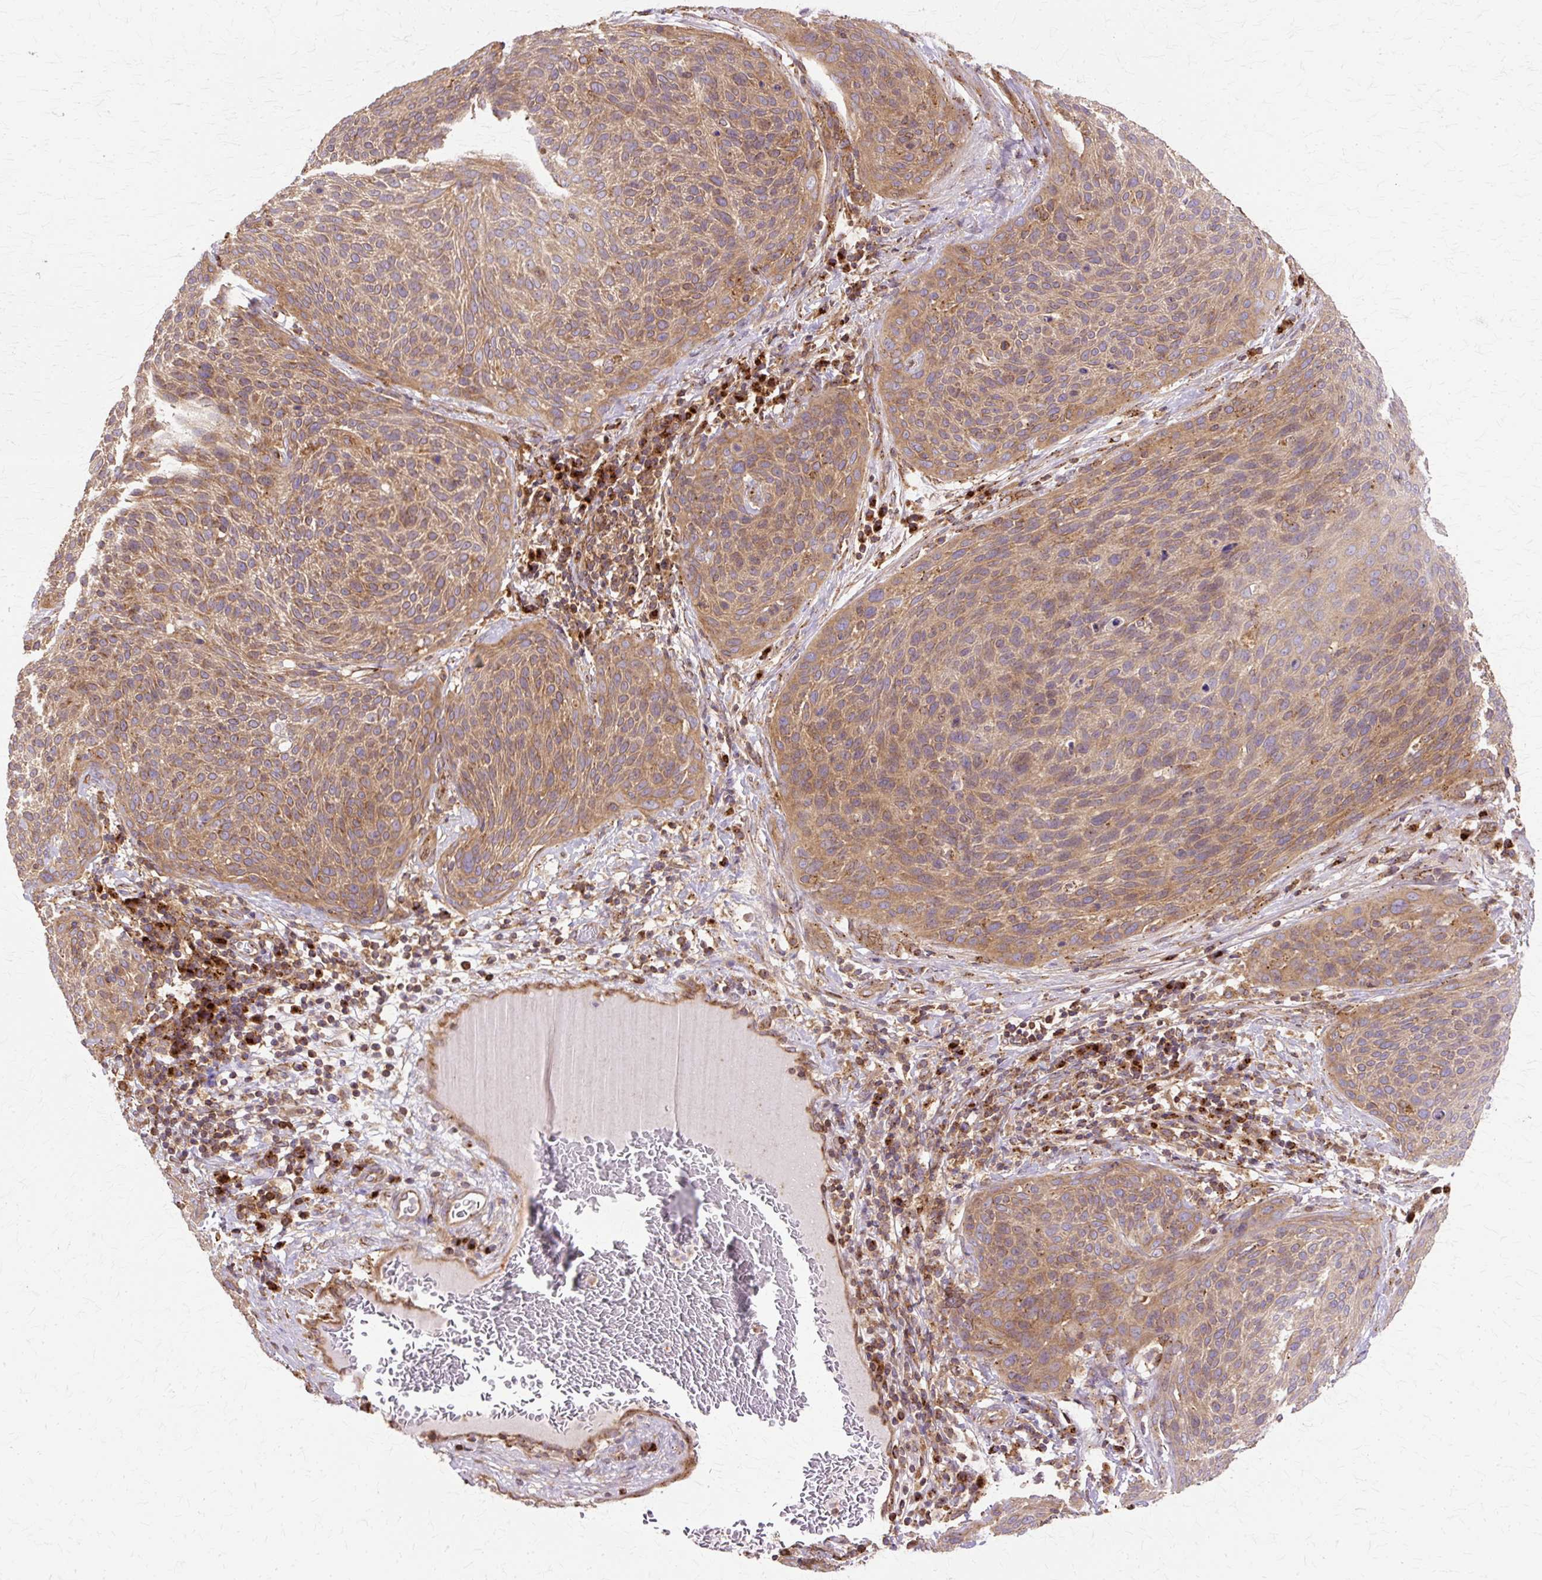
{"staining": {"intensity": "moderate", "quantity": ">75%", "location": "cytoplasmic/membranous"}, "tissue": "cervical cancer", "cell_type": "Tumor cells", "image_type": "cancer", "snomed": [{"axis": "morphology", "description": "Squamous cell carcinoma, NOS"}, {"axis": "topography", "description": "Cervix"}], "caption": "IHC photomicrograph of squamous cell carcinoma (cervical) stained for a protein (brown), which displays medium levels of moderate cytoplasmic/membranous staining in about >75% of tumor cells.", "gene": "COPB1", "patient": {"sex": "female", "age": 31}}